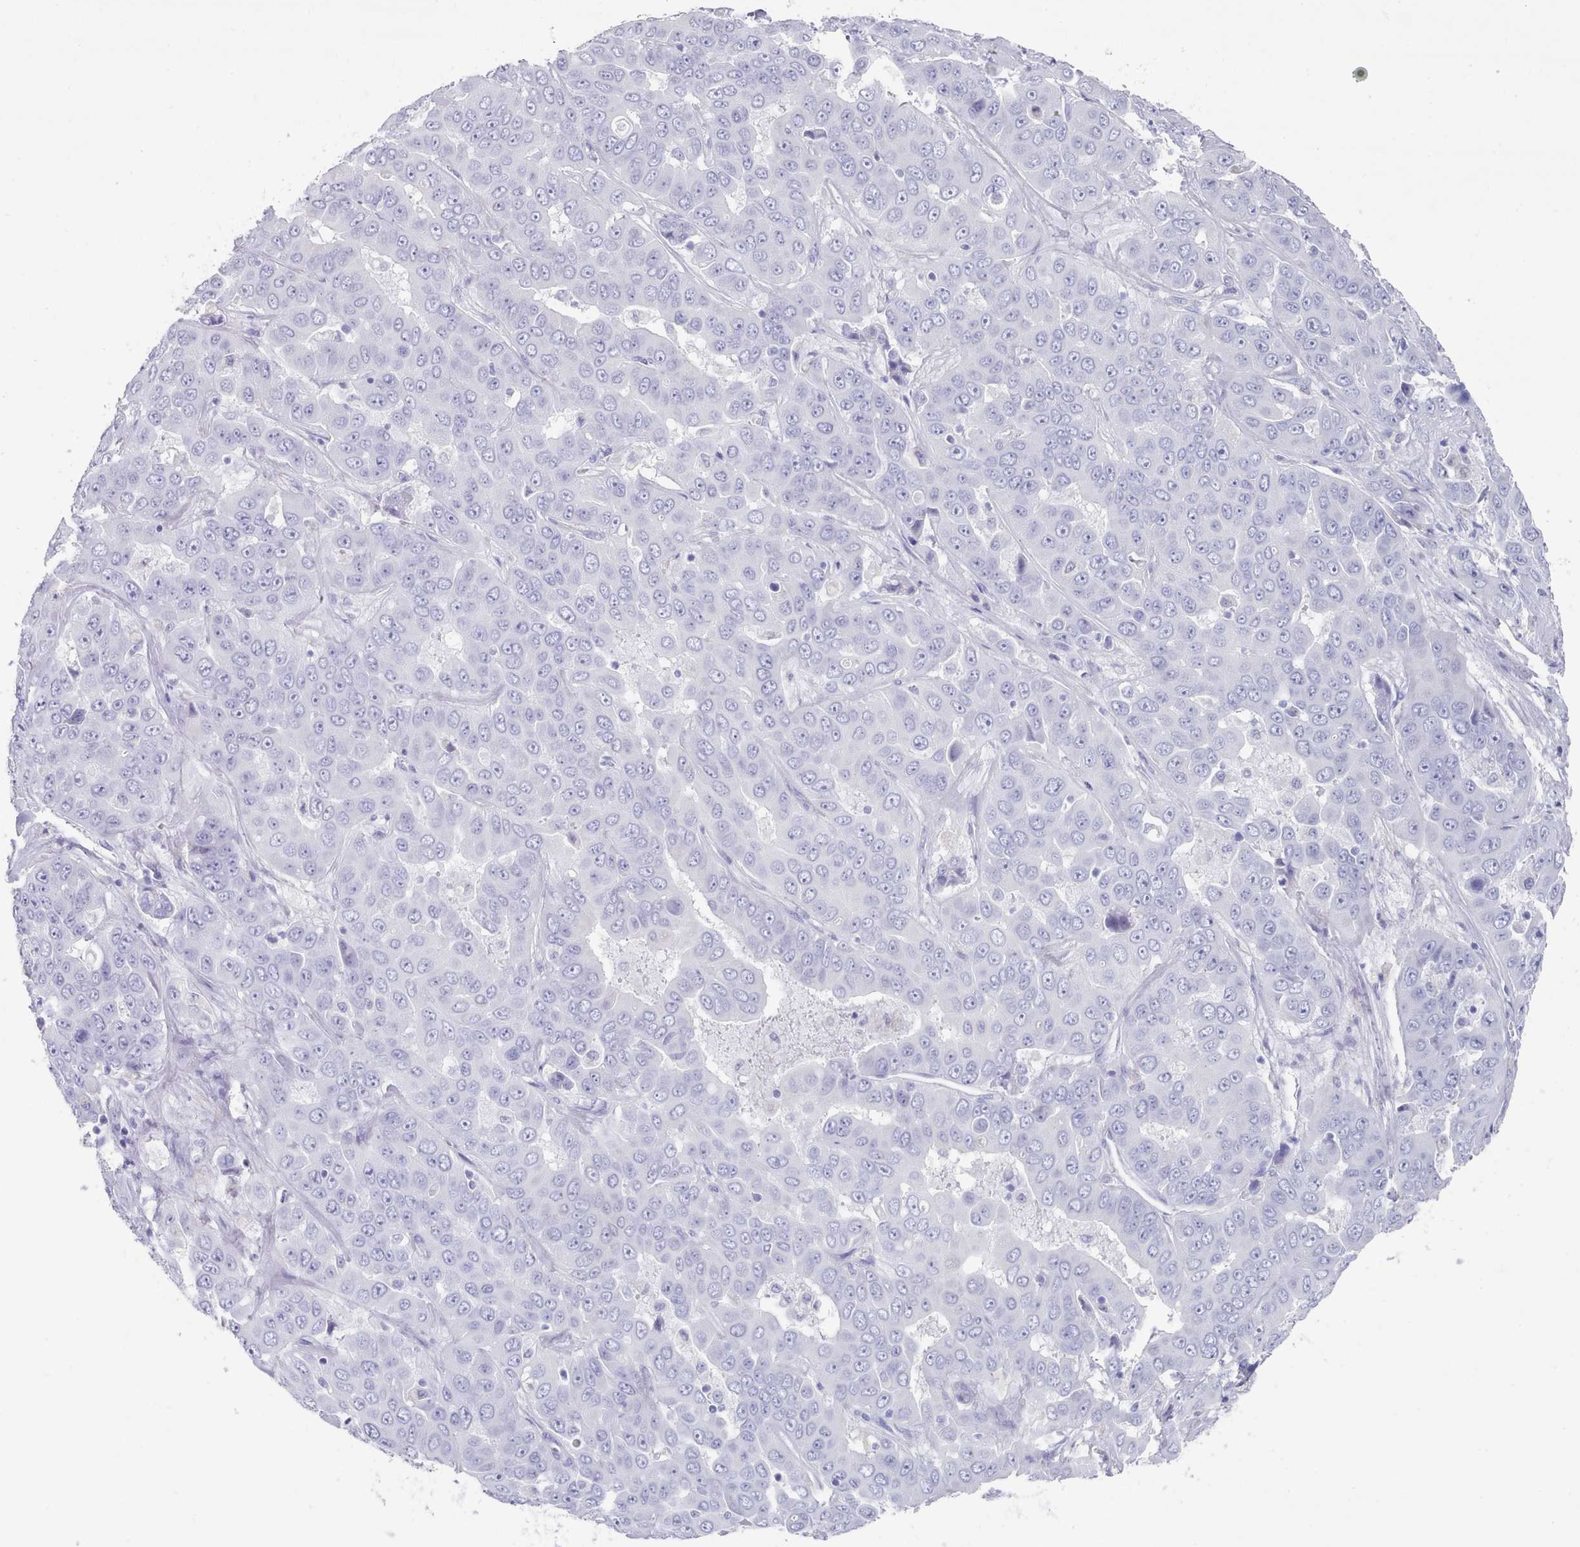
{"staining": {"intensity": "negative", "quantity": "none", "location": "none"}, "tissue": "liver cancer", "cell_type": "Tumor cells", "image_type": "cancer", "snomed": [{"axis": "morphology", "description": "Cholangiocarcinoma"}, {"axis": "topography", "description": "Liver"}], "caption": "The immunohistochemistry (IHC) micrograph has no significant staining in tumor cells of cholangiocarcinoma (liver) tissue. The staining is performed using DAB (3,3'-diaminobenzidine) brown chromogen with nuclei counter-stained in using hematoxylin.", "gene": "LRRC37A", "patient": {"sex": "female", "age": 52}}